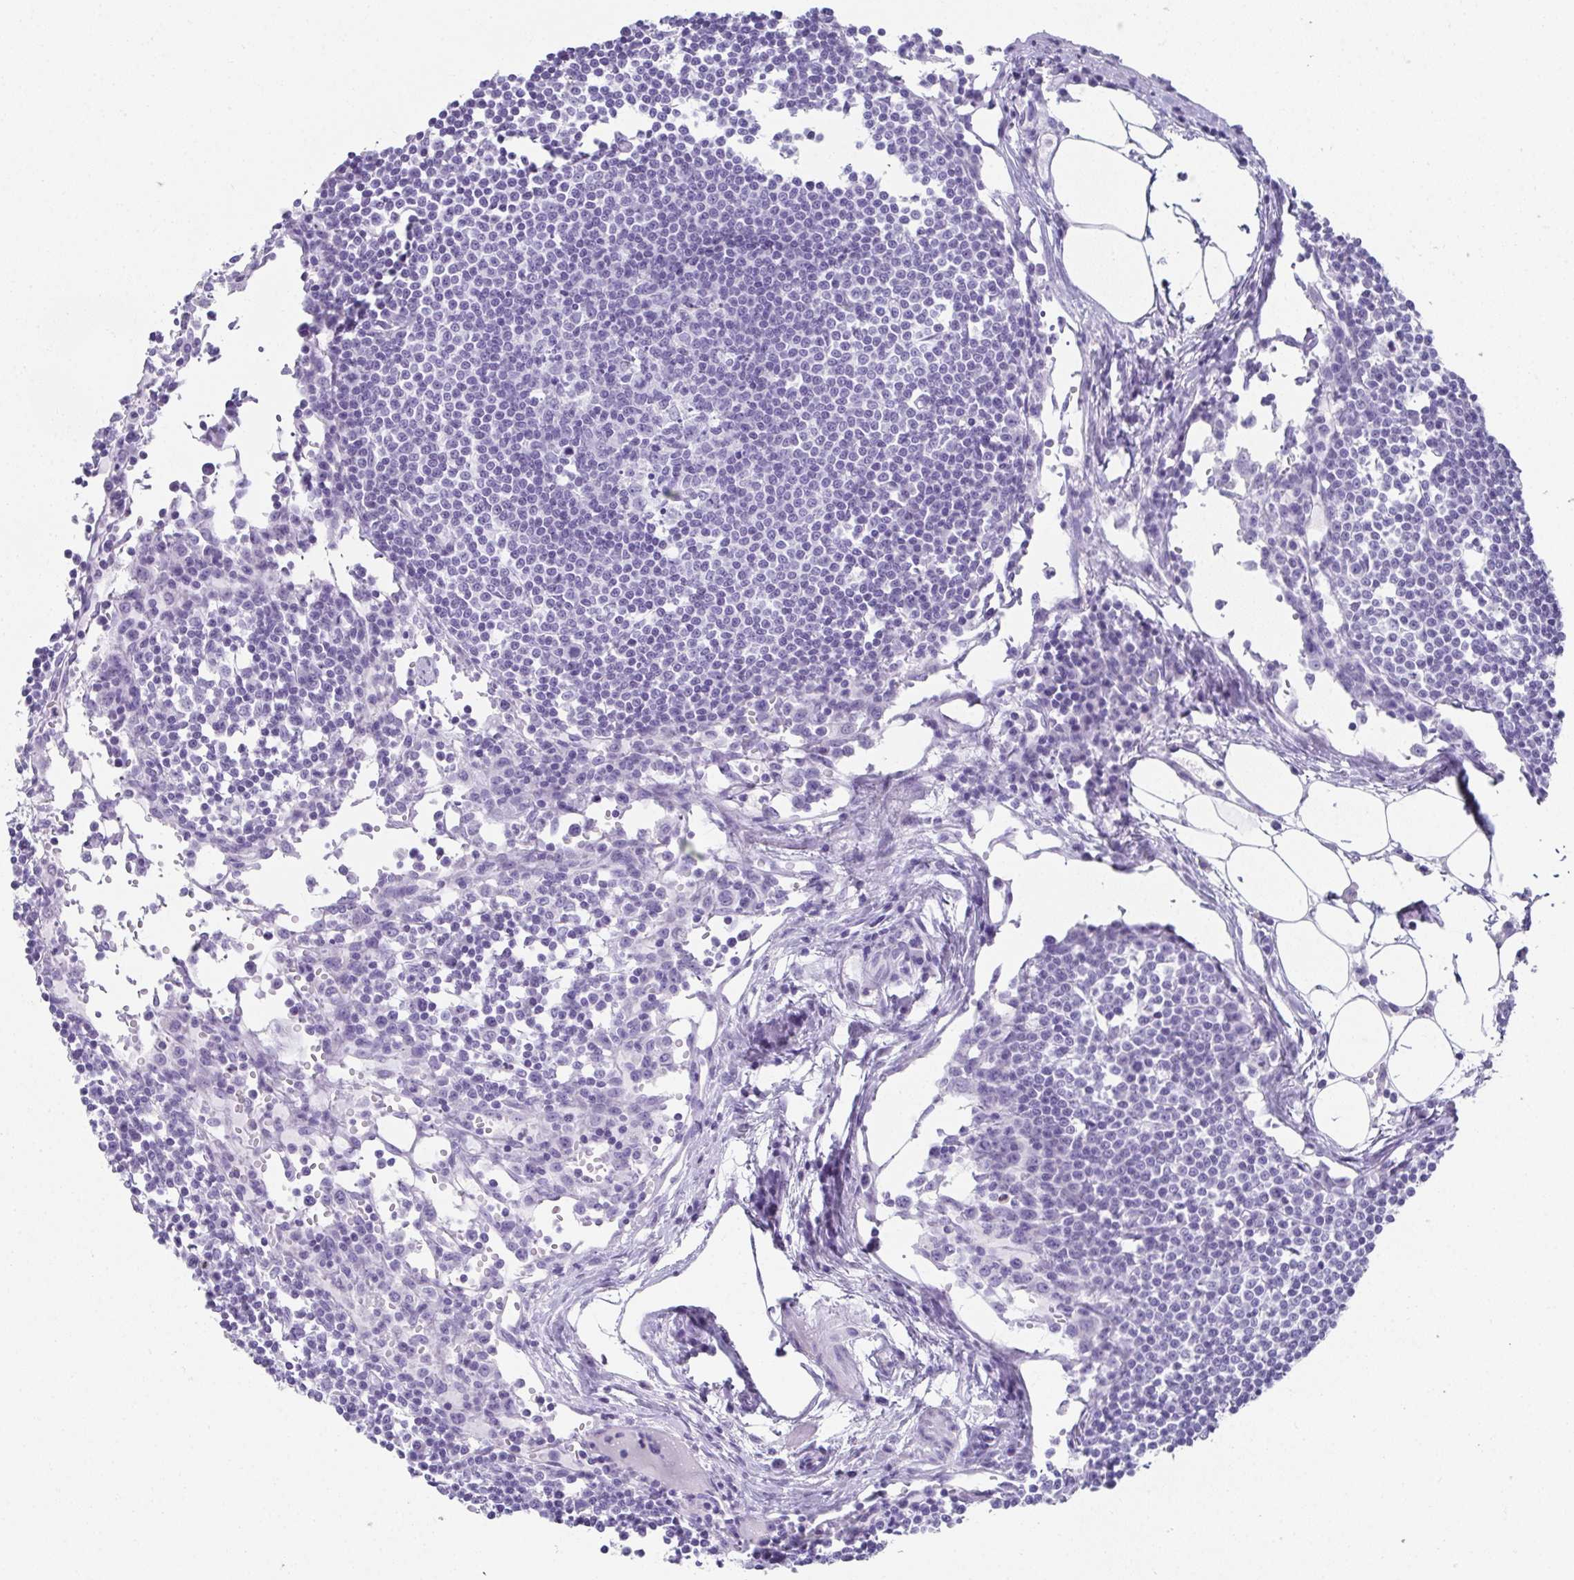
{"staining": {"intensity": "negative", "quantity": "none", "location": "none"}, "tissue": "lymph node", "cell_type": "Germinal center cells", "image_type": "normal", "snomed": [{"axis": "morphology", "description": "Normal tissue, NOS"}, {"axis": "topography", "description": "Lymph node"}], "caption": "The immunohistochemistry (IHC) histopathology image has no significant expression in germinal center cells of lymph node.", "gene": "SYCP1", "patient": {"sex": "female", "age": 78}}